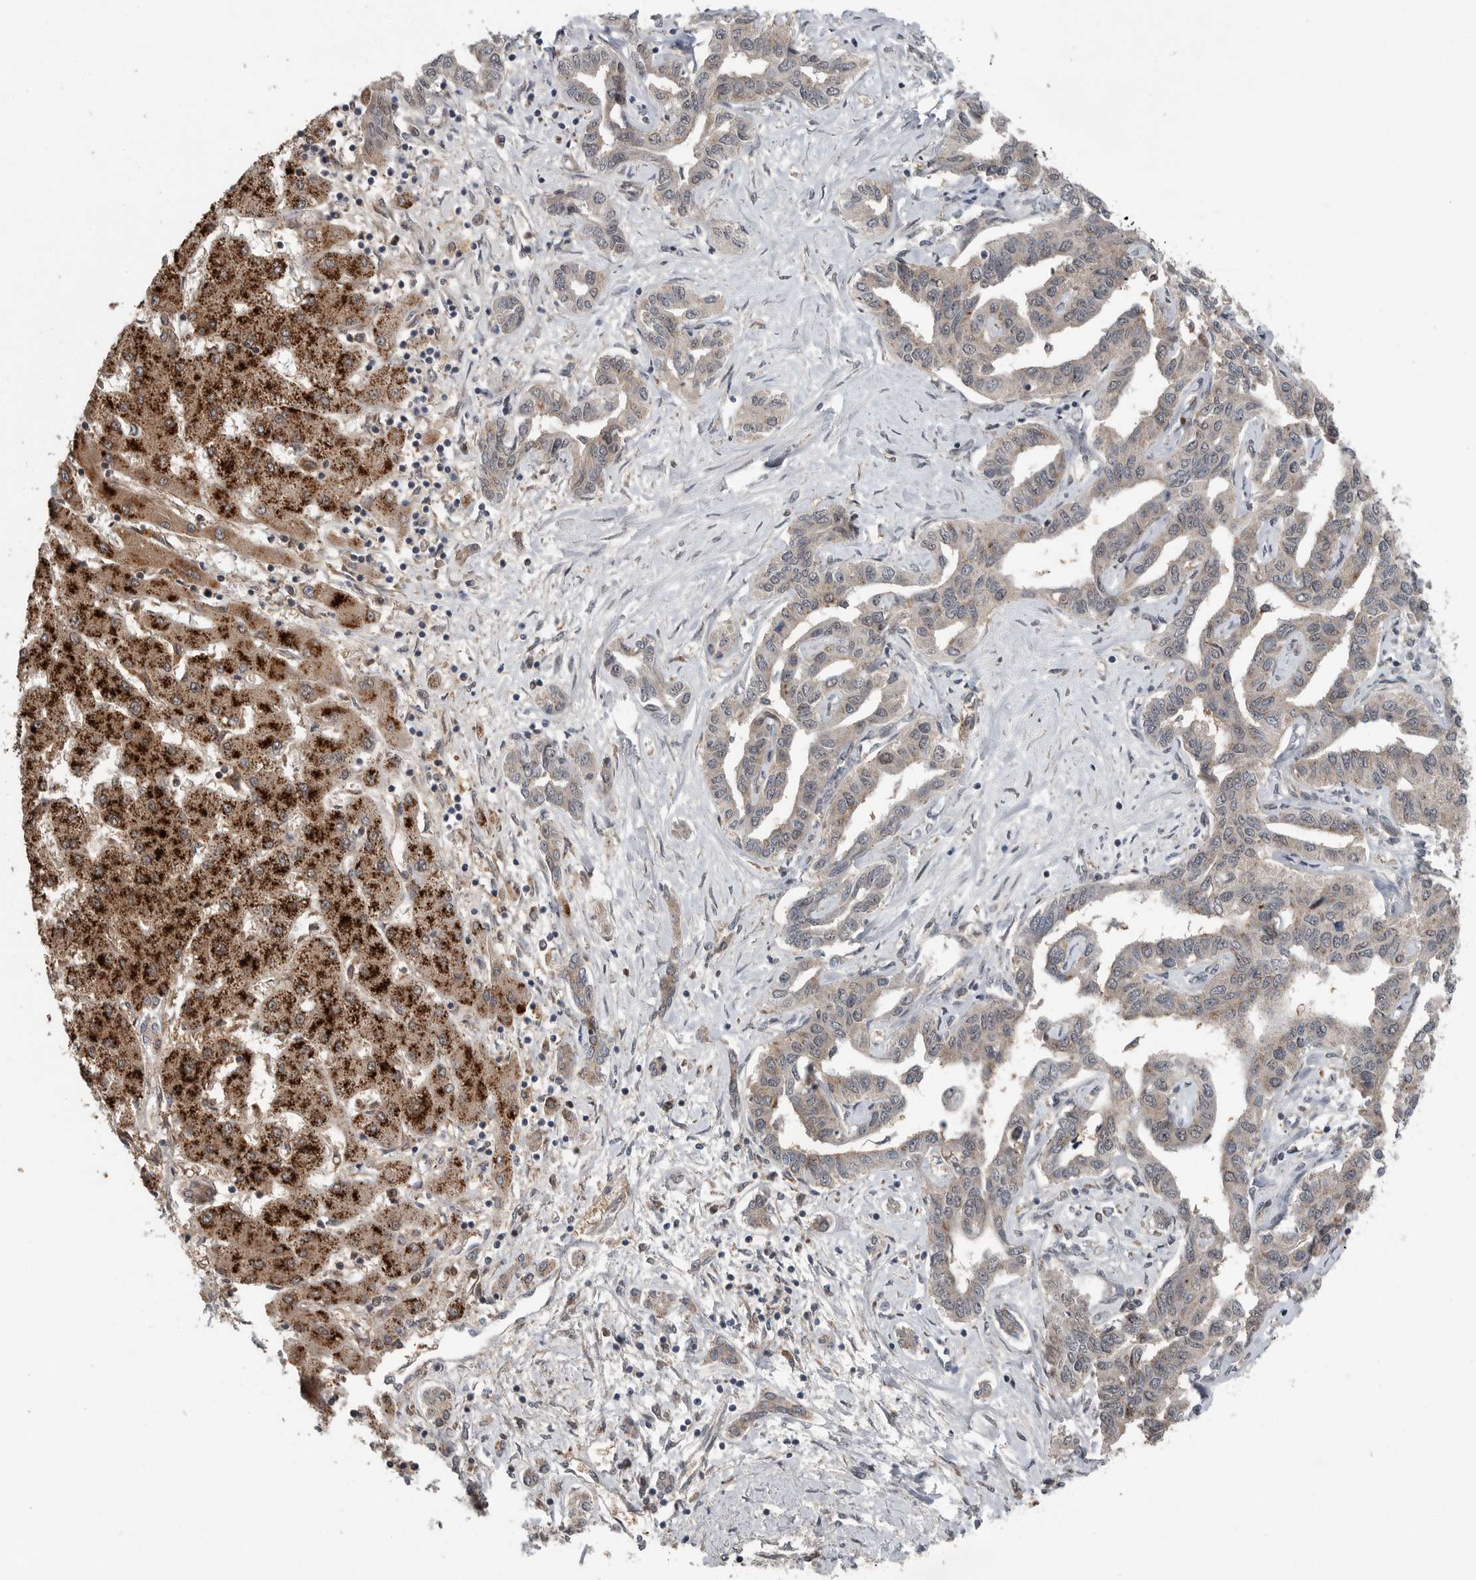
{"staining": {"intensity": "weak", "quantity": "<25%", "location": "cytoplasmic/membranous"}, "tissue": "liver cancer", "cell_type": "Tumor cells", "image_type": "cancer", "snomed": [{"axis": "morphology", "description": "Cholangiocarcinoma"}, {"axis": "topography", "description": "Liver"}], "caption": "Histopathology image shows no significant protein positivity in tumor cells of cholangiocarcinoma (liver).", "gene": "SCP2", "patient": {"sex": "male", "age": 59}}